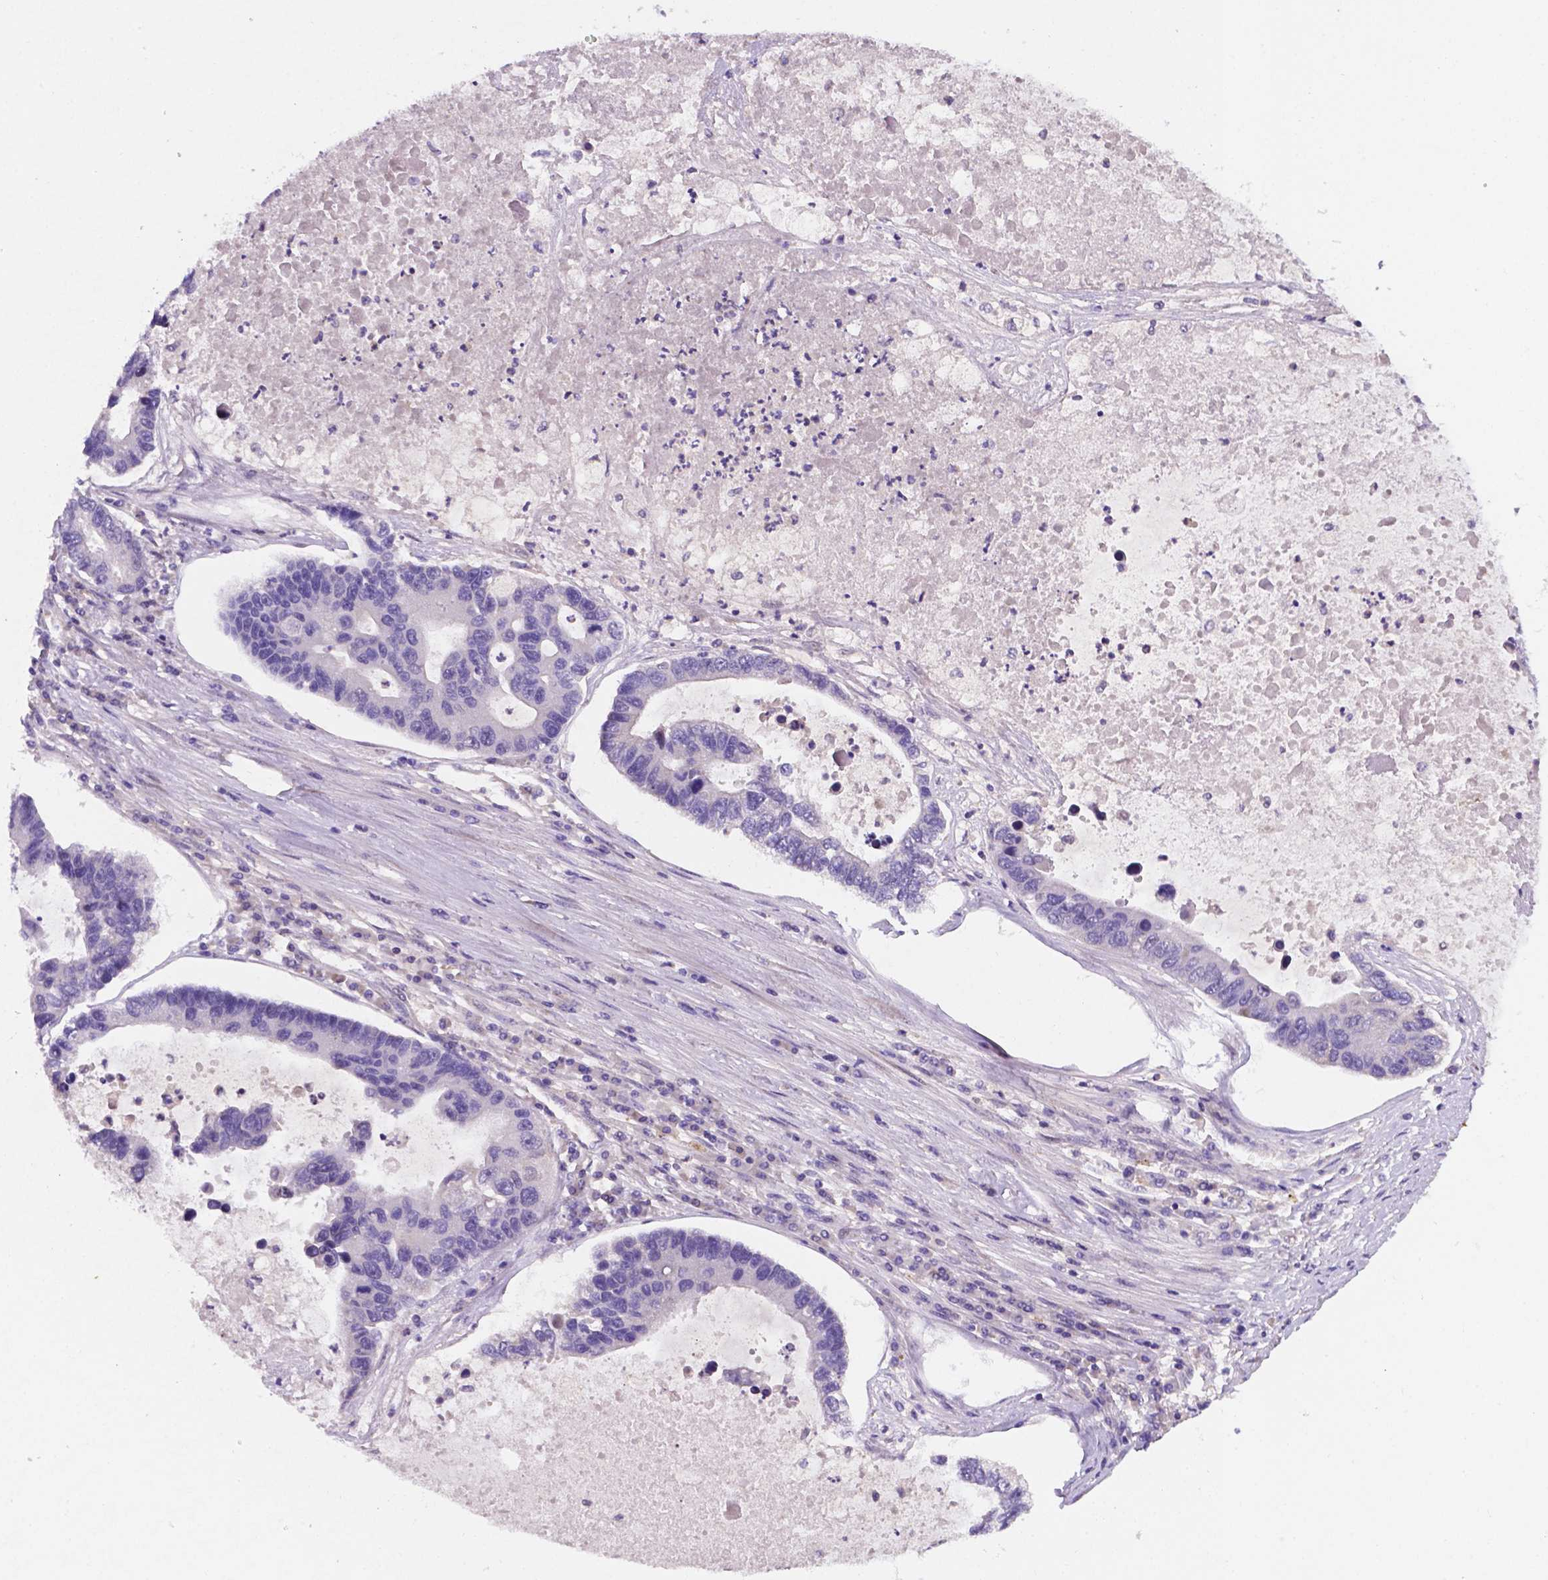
{"staining": {"intensity": "negative", "quantity": "none", "location": "none"}, "tissue": "lung cancer", "cell_type": "Tumor cells", "image_type": "cancer", "snomed": [{"axis": "morphology", "description": "Adenocarcinoma, NOS"}, {"axis": "topography", "description": "Bronchus"}, {"axis": "topography", "description": "Lung"}], "caption": "Protein analysis of lung cancer shows no significant expression in tumor cells.", "gene": "TM4SF20", "patient": {"sex": "female", "age": 51}}